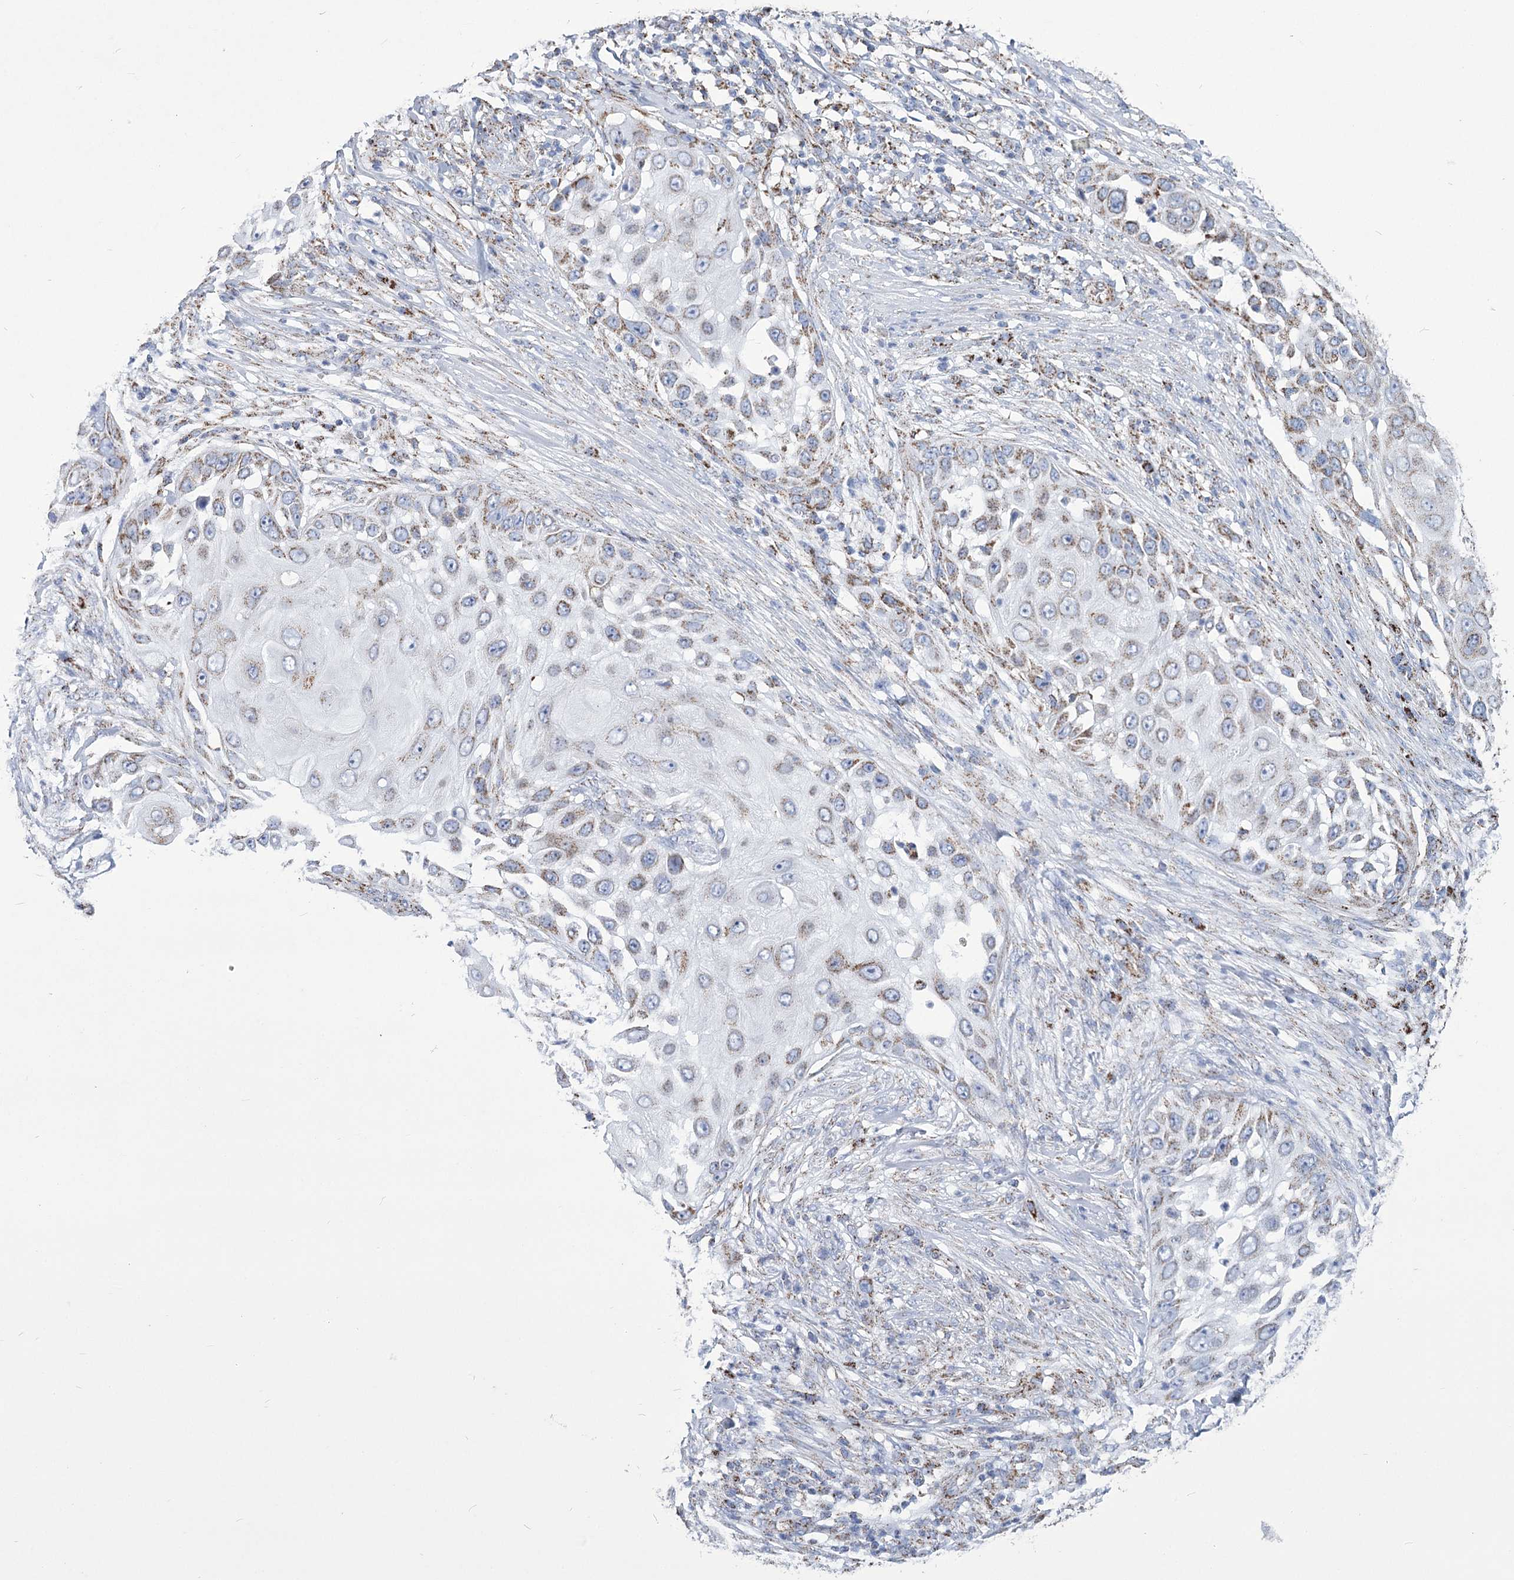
{"staining": {"intensity": "weak", "quantity": ">75%", "location": "cytoplasmic/membranous"}, "tissue": "skin cancer", "cell_type": "Tumor cells", "image_type": "cancer", "snomed": [{"axis": "morphology", "description": "Squamous cell carcinoma, NOS"}, {"axis": "topography", "description": "Skin"}], "caption": "Immunohistochemical staining of skin squamous cell carcinoma exhibits low levels of weak cytoplasmic/membranous protein positivity in about >75% of tumor cells.", "gene": "PDHB", "patient": {"sex": "female", "age": 44}}